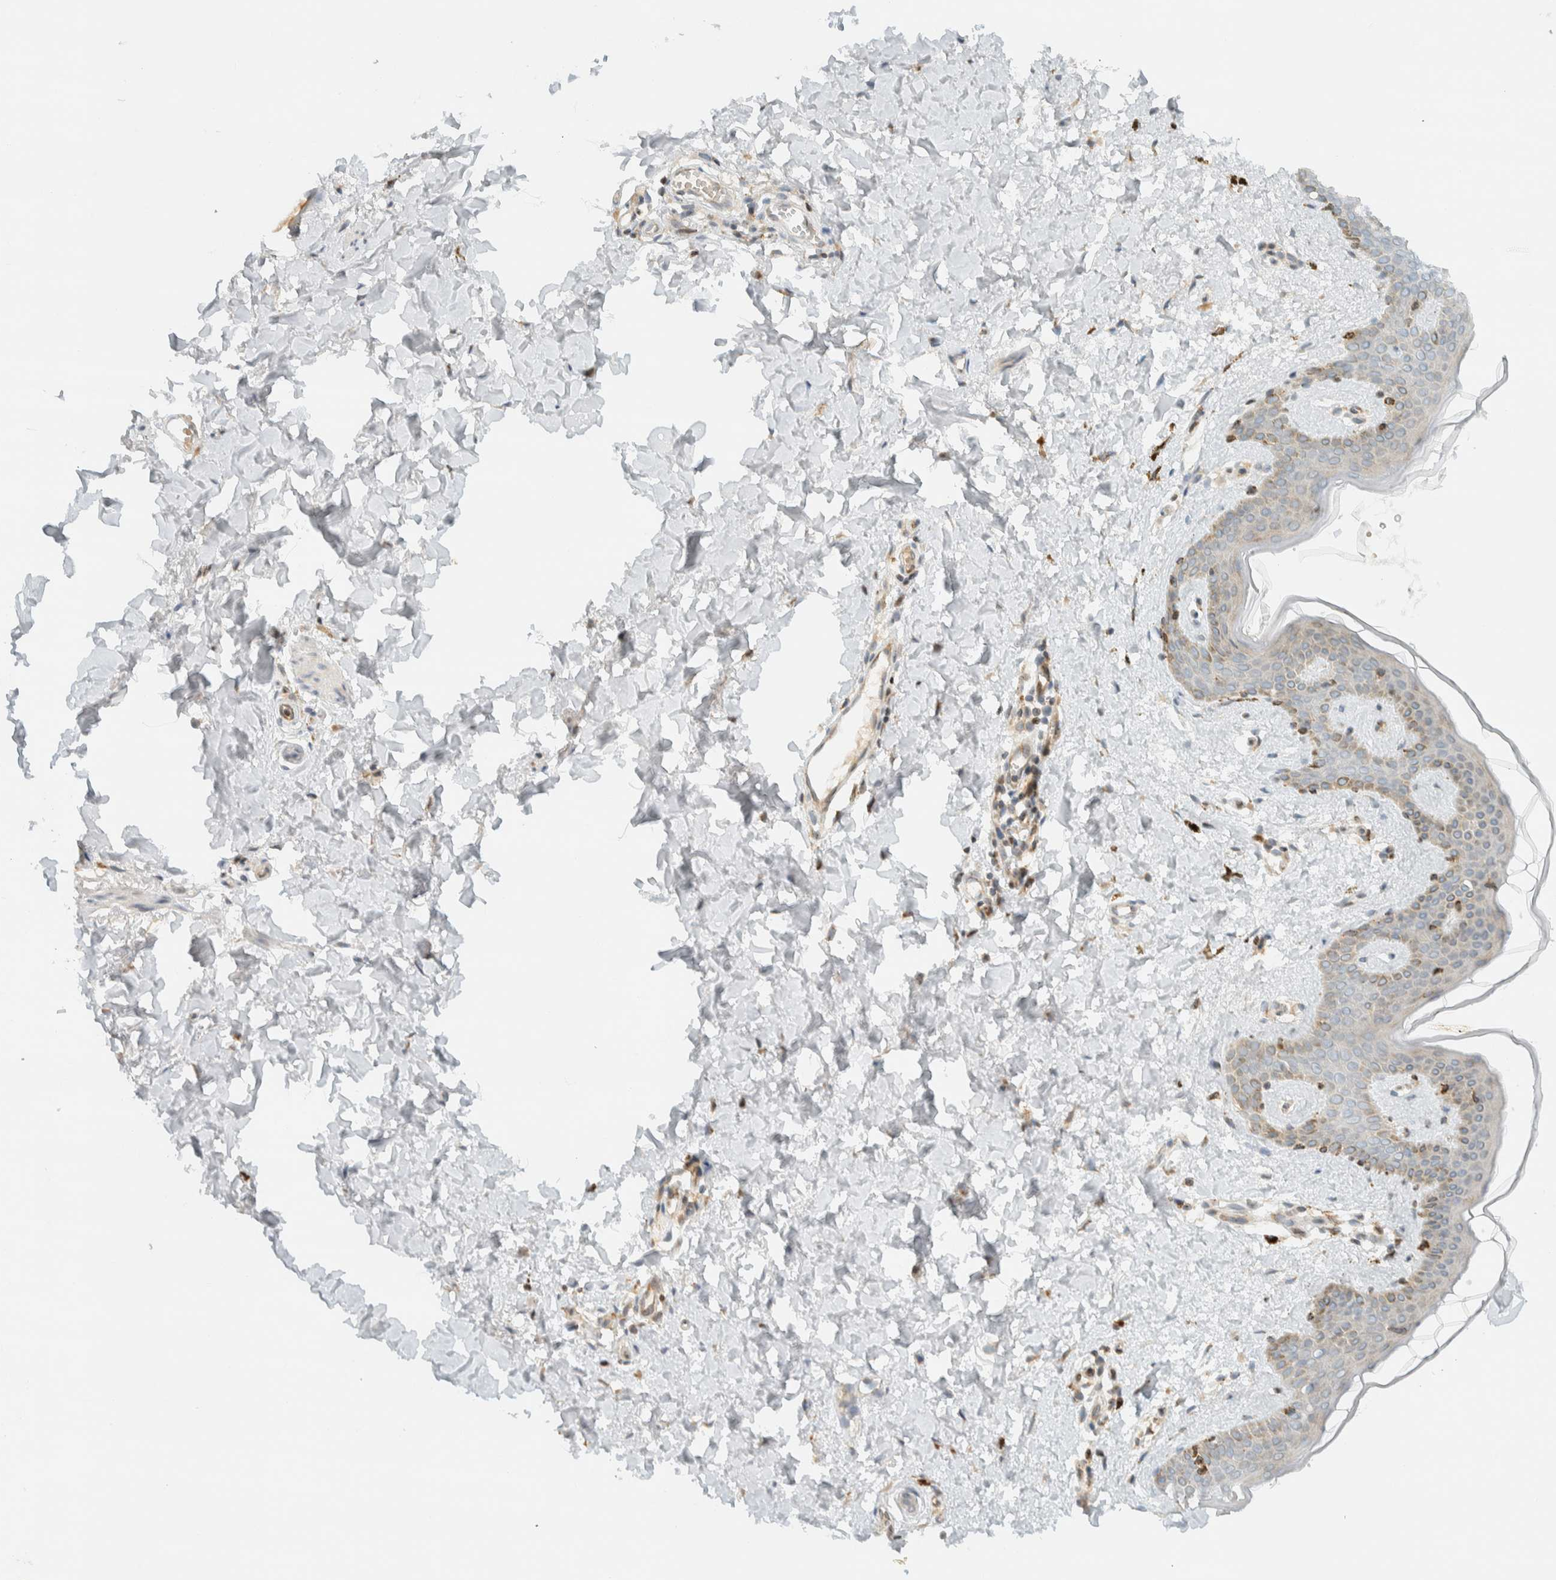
{"staining": {"intensity": "moderate", "quantity": "25%-75%", "location": "cytoplasmic/membranous"}, "tissue": "skin", "cell_type": "Fibroblasts", "image_type": "normal", "snomed": [{"axis": "morphology", "description": "Normal tissue, NOS"}, {"axis": "topography", "description": "Skin"}], "caption": "A high-resolution histopathology image shows immunohistochemistry (IHC) staining of unremarkable skin, which exhibits moderate cytoplasmic/membranous positivity in about 25%-75% of fibroblasts.", "gene": "ITPRID1", "patient": {"sex": "female", "age": 46}}